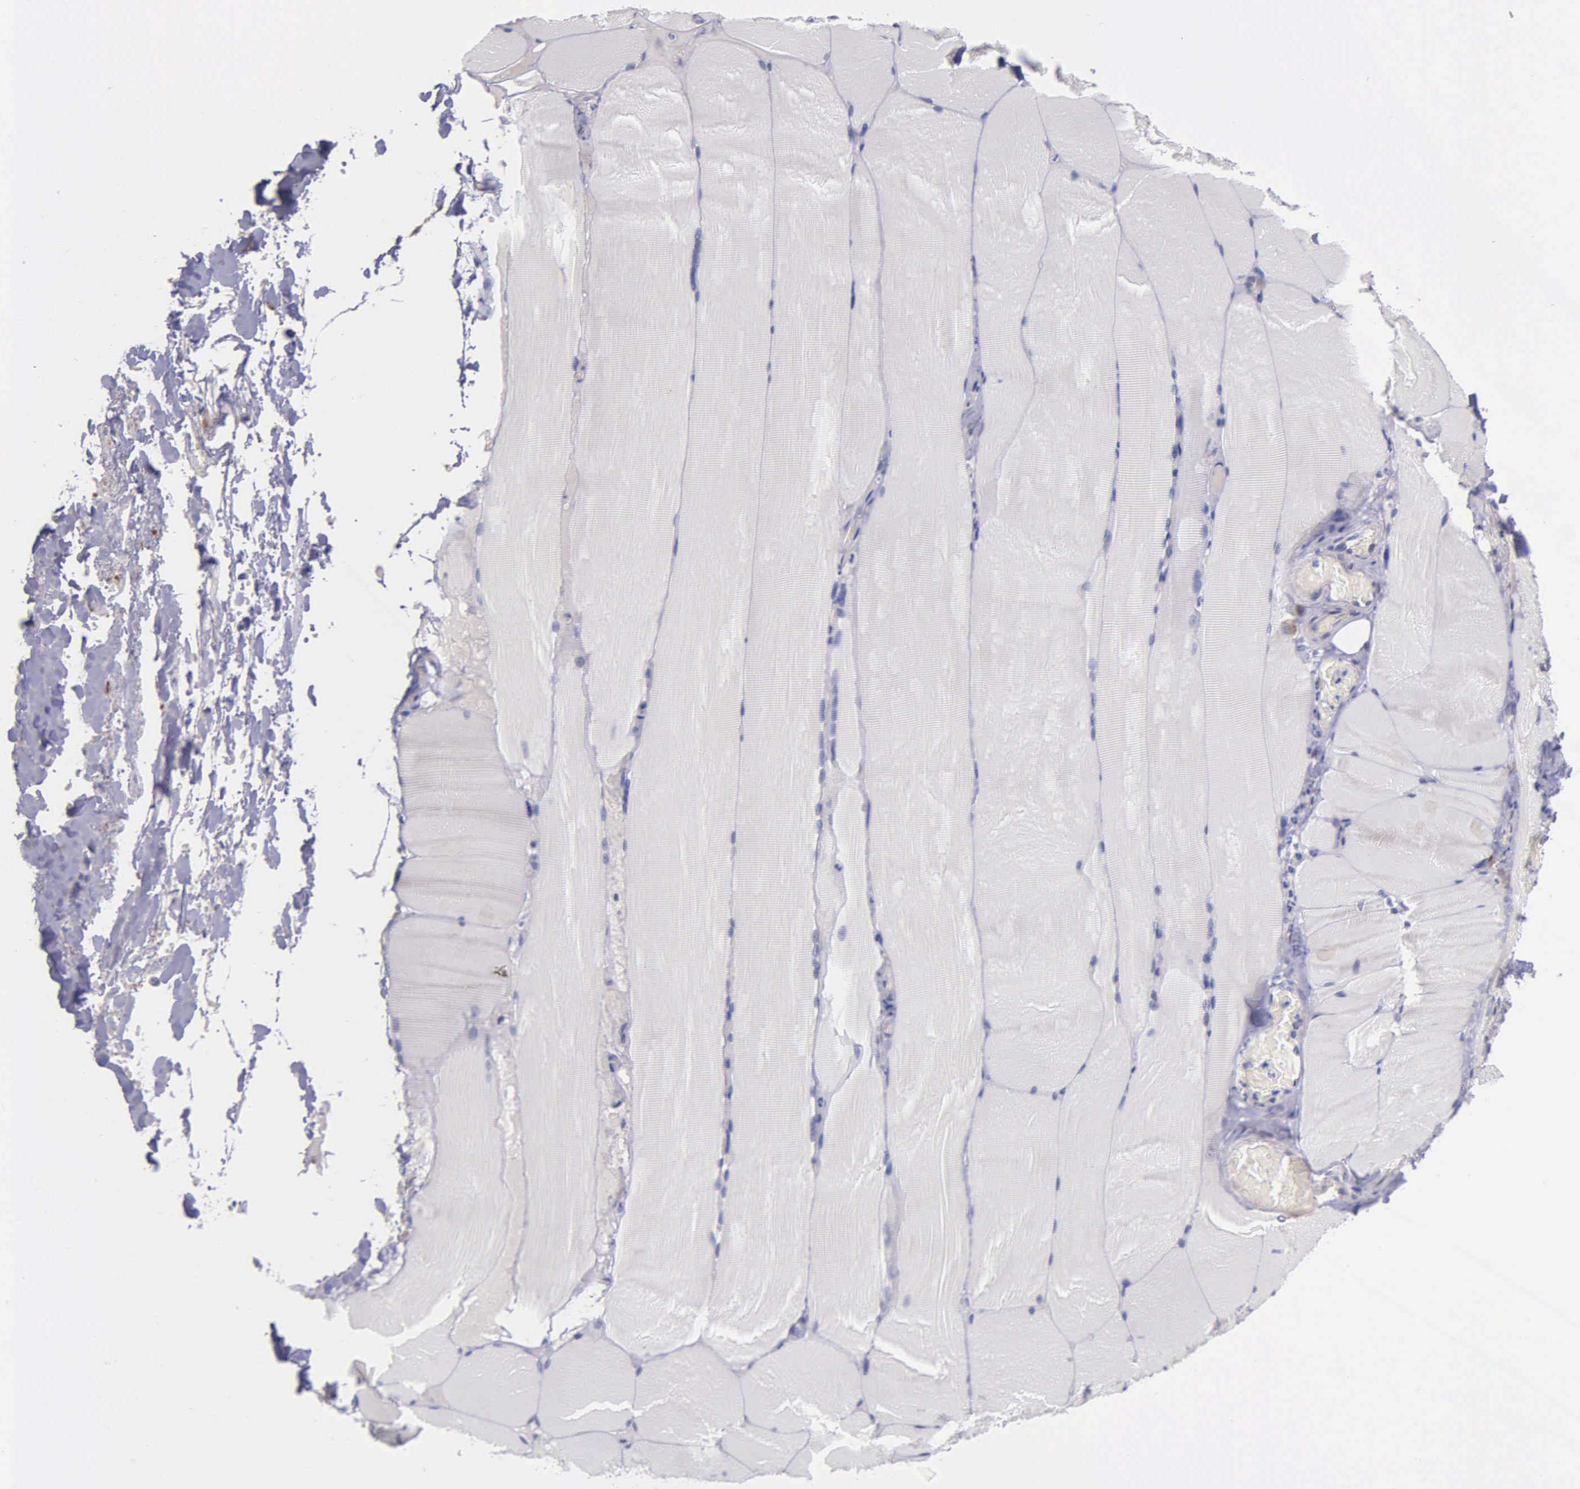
{"staining": {"intensity": "negative", "quantity": "none", "location": "none"}, "tissue": "skeletal muscle", "cell_type": "Myocytes", "image_type": "normal", "snomed": [{"axis": "morphology", "description": "Normal tissue, NOS"}, {"axis": "topography", "description": "Skeletal muscle"}], "caption": "A high-resolution image shows IHC staining of unremarkable skeletal muscle, which exhibits no significant expression in myocytes. (Immunohistochemistry (ihc), brightfield microscopy, high magnification).", "gene": "ZC3H12B", "patient": {"sex": "male", "age": 71}}